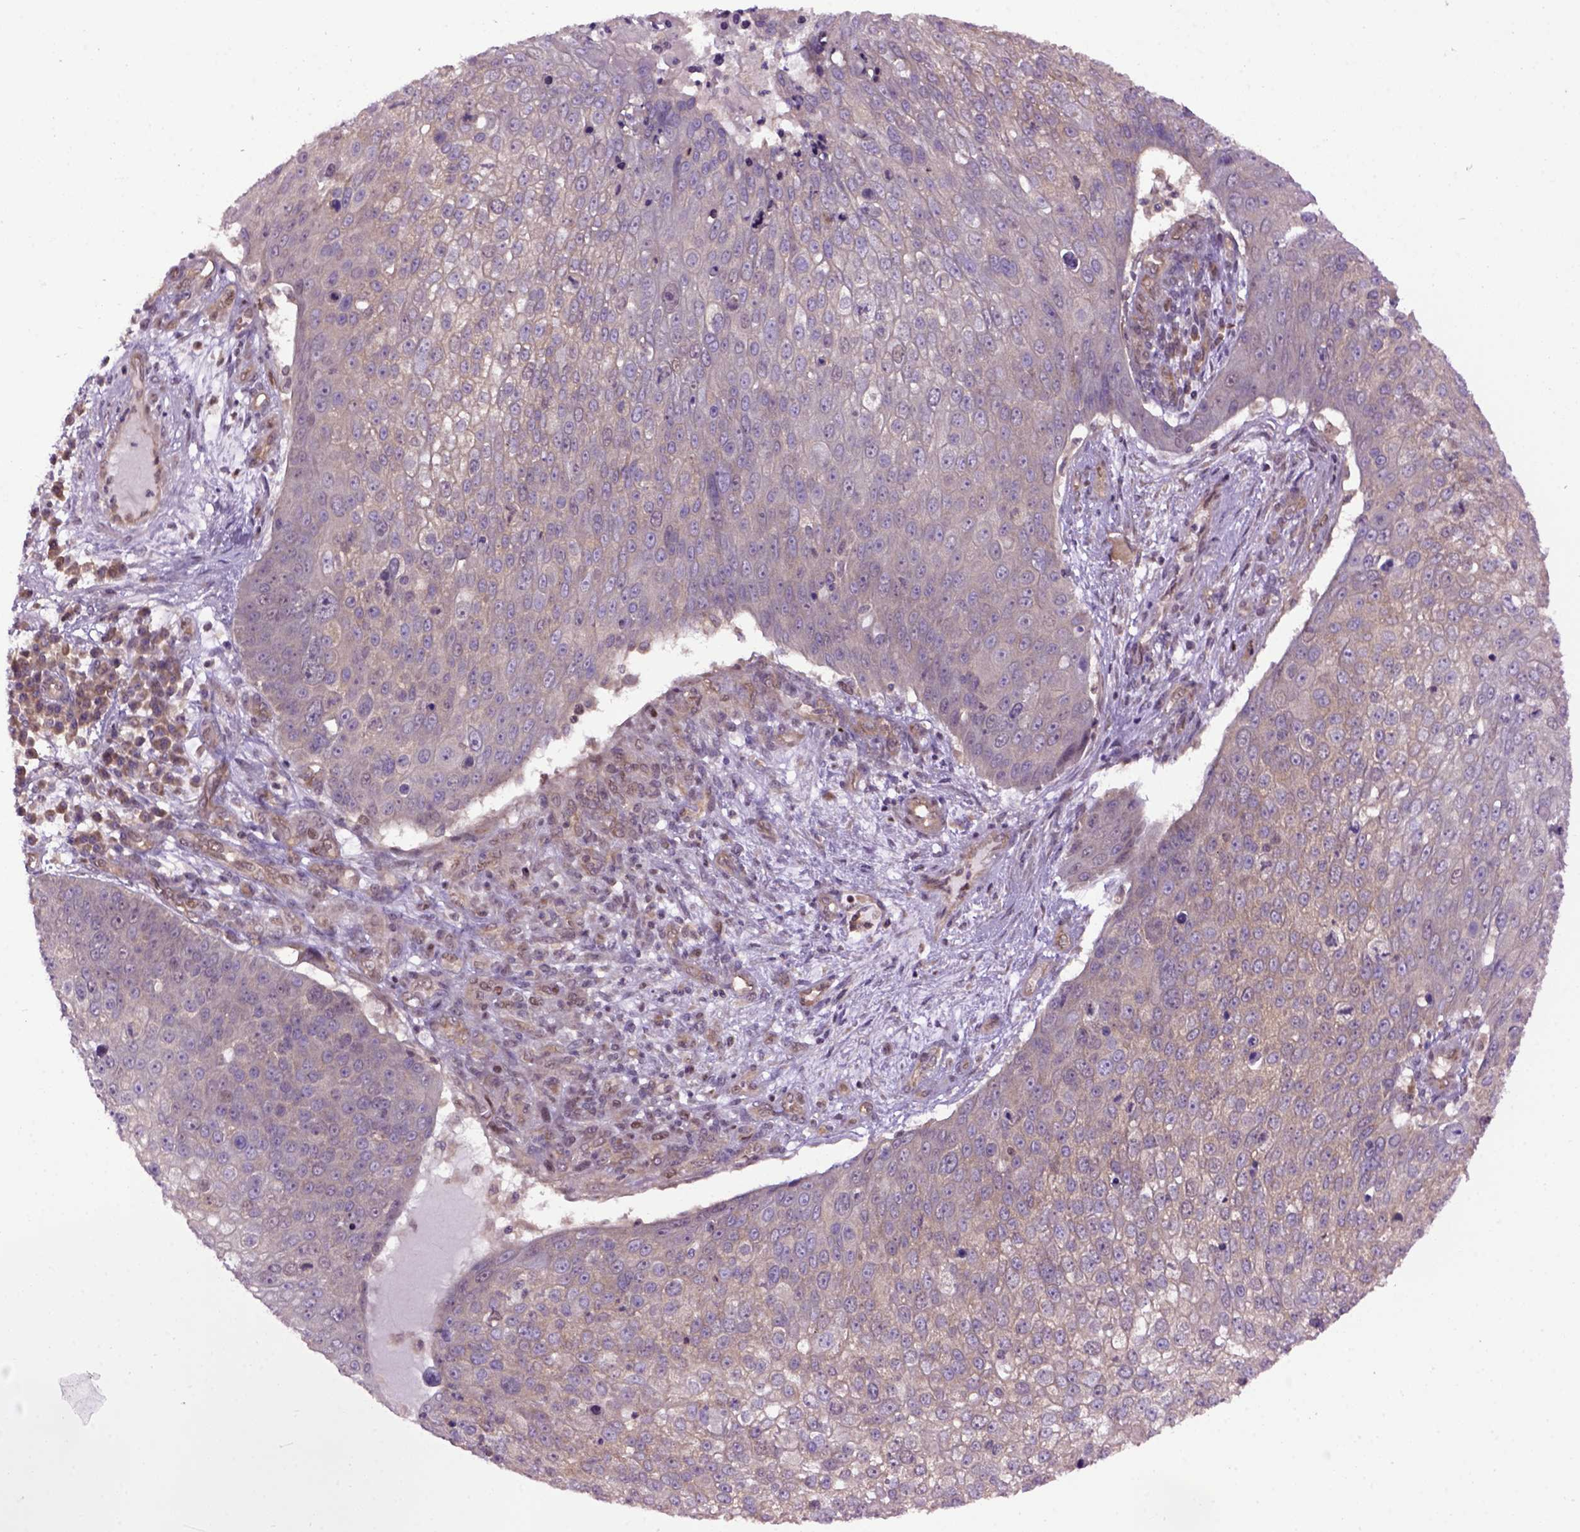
{"staining": {"intensity": "weak", "quantity": ">75%", "location": "cytoplasmic/membranous"}, "tissue": "skin cancer", "cell_type": "Tumor cells", "image_type": "cancer", "snomed": [{"axis": "morphology", "description": "Squamous cell carcinoma, NOS"}, {"axis": "topography", "description": "Skin"}], "caption": "The micrograph reveals staining of skin cancer, revealing weak cytoplasmic/membranous protein expression (brown color) within tumor cells. (IHC, brightfield microscopy, high magnification).", "gene": "WDR48", "patient": {"sex": "male", "age": 71}}